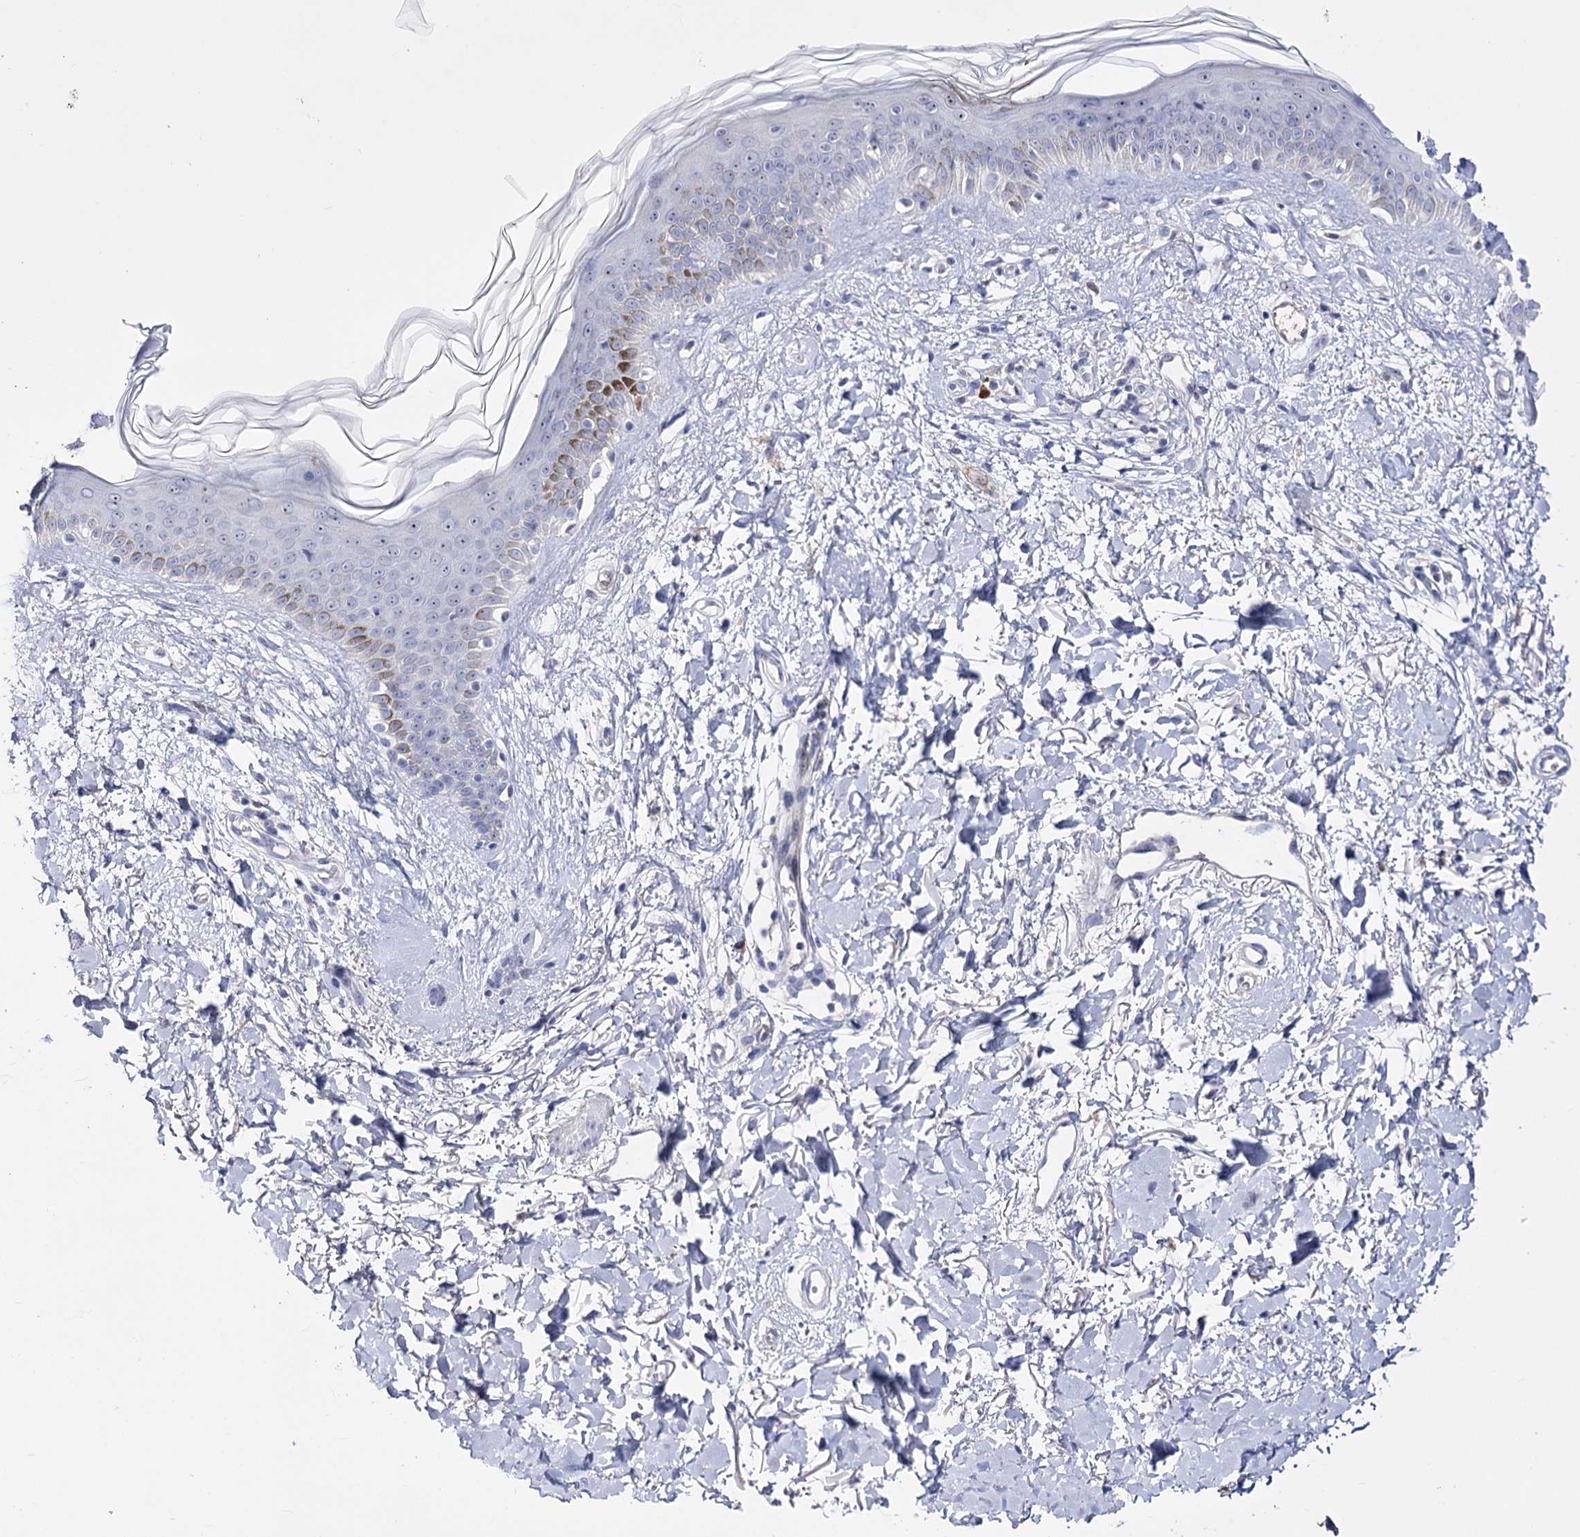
{"staining": {"intensity": "negative", "quantity": "none", "location": "none"}, "tissue": "skin", "cell_type": "Fibroblasts", "image_type": "normal", "snomed": [{"axis": "morphology", "description": "Normal tissue, NOS"}, {"axis": "topography", "description": "Skin"}], "caption": "Immunohistochemistry (IHC) of benign human skin reveals no staining in fibroblasts. (Brightfield microscopy of DAB immunohistochemistry (IHC) at high magnification).", "gene": "PCGF5", "patient": {"sex": "female", "age": 58}}